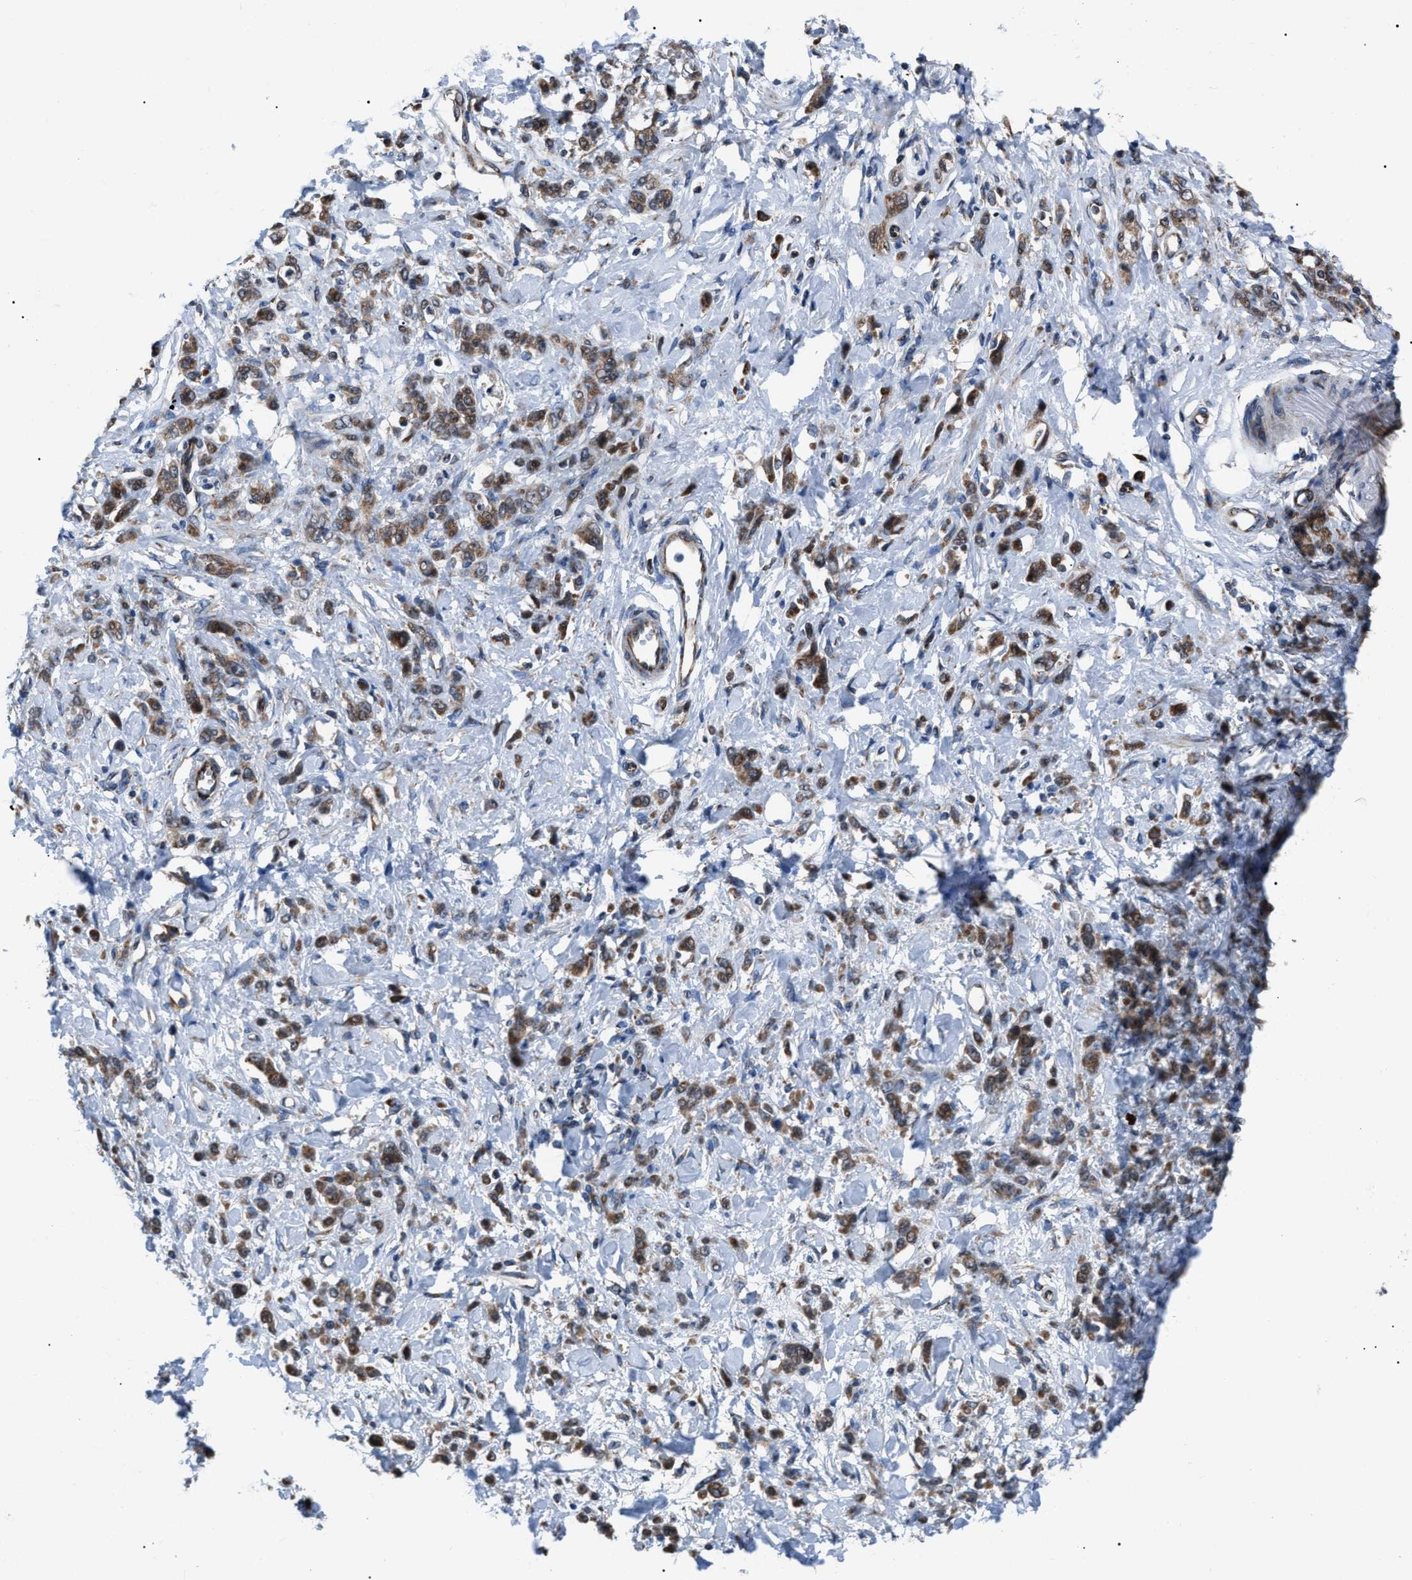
{"staining": {"intensity": "moderate", "quantity": ">75%", "location": "cytoplasmic/membranous"}, "tissue": "stomach cancer", "cell_type": "Tumor cells", "image_type": "cancer", "snomed": [{"axis": "morphology", "description": "Normal tissue, NOS"}, {"axis": "morphology", "description": "Adenocarcinoma, NOS"}, {"axis": "topography", "description": "Stomach"}], "caption": "Stomach cancer (adenocarcinoma) stained with a protein marker displays moderate staining in tumor cells.", "gene": "AGO2", "patient": {"sex": "male", "age": 82}}